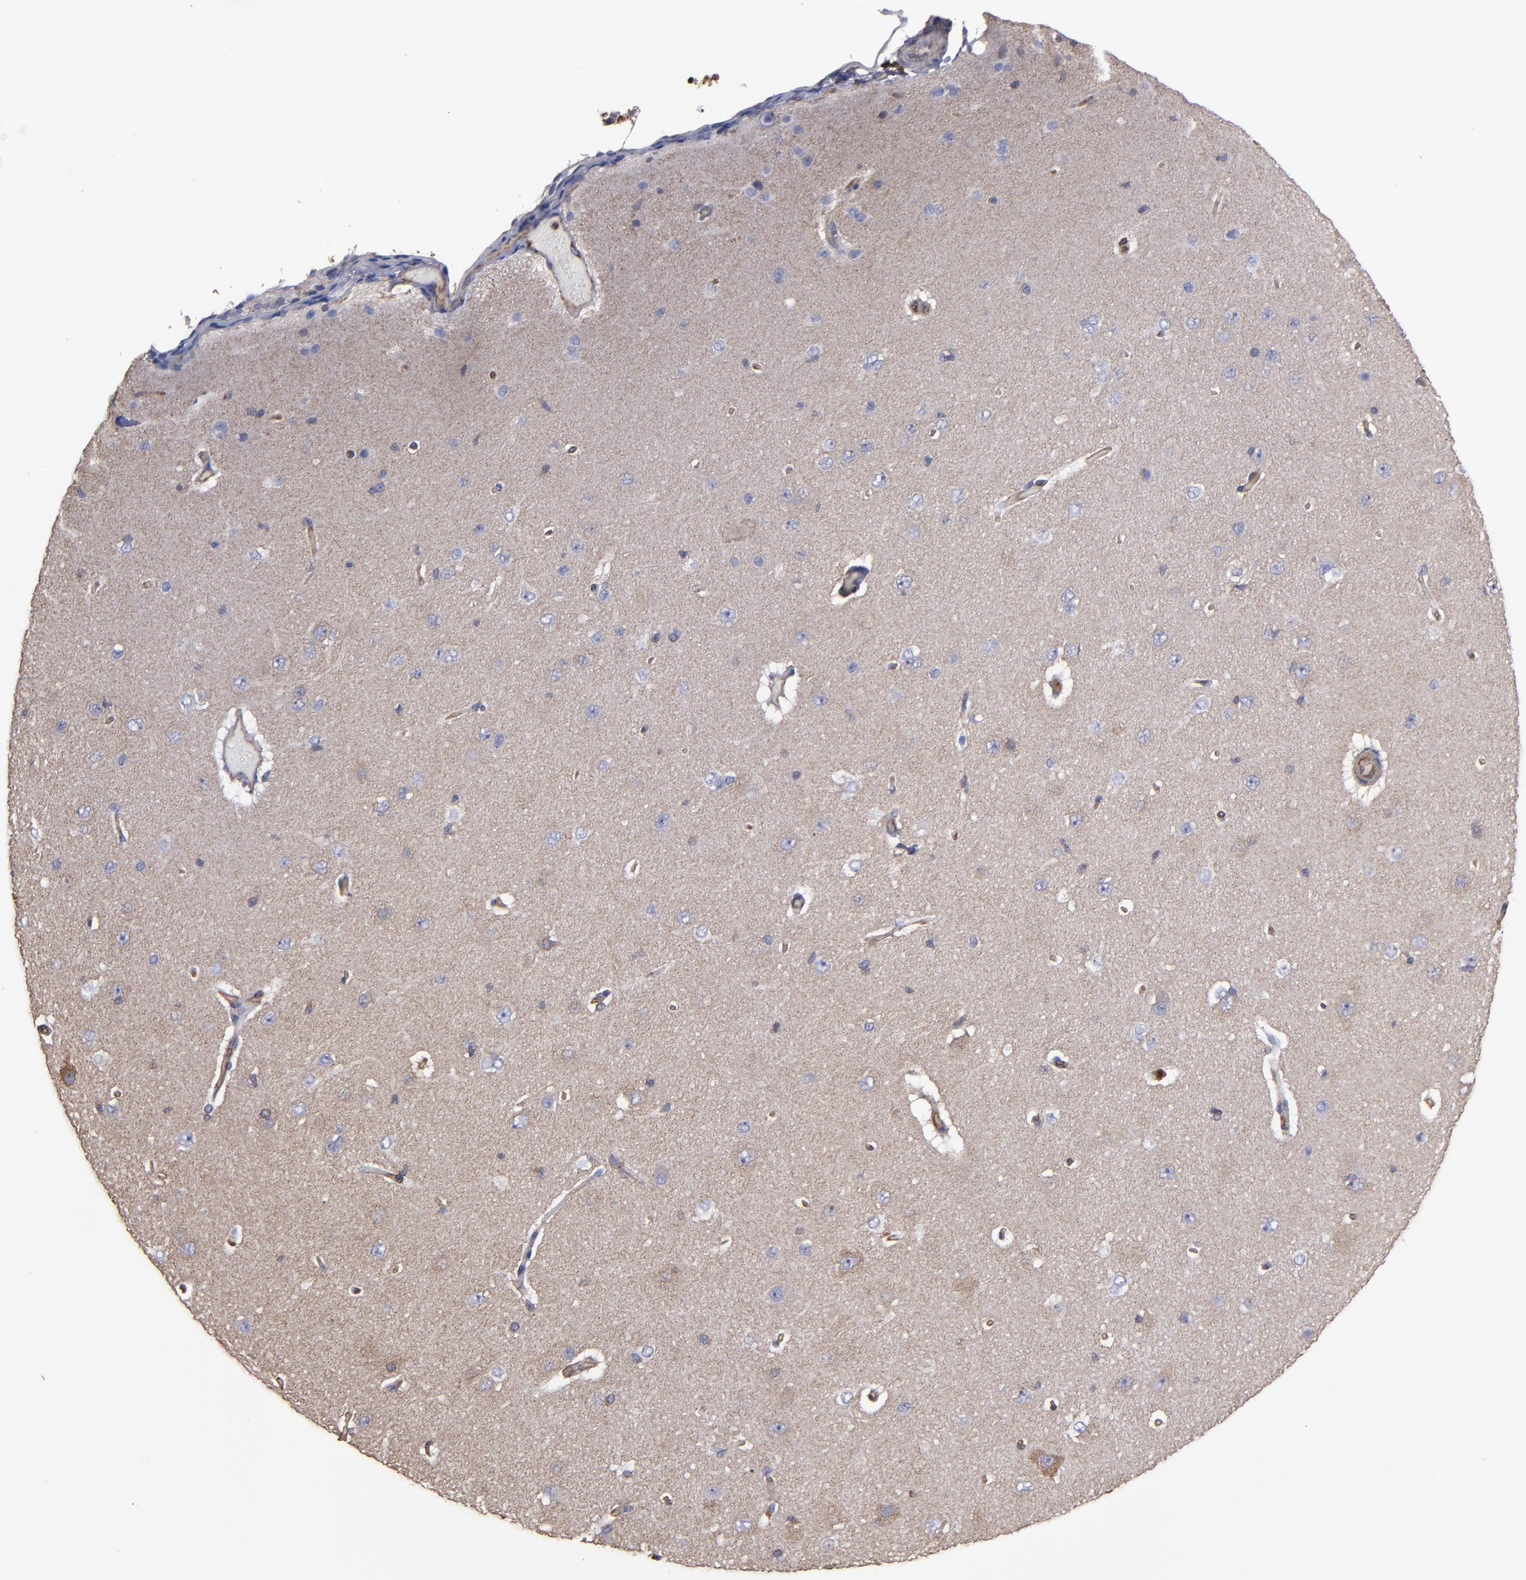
{"staining": {"intensity": "moderate", "quantity": ">75%", "location": "cytoplasmic/membranous"}, "tissue": "cerebral cortex", "cell_type": "Endothelial cells", "image_type": "normal", "snomed": [{"axis": "morphology", "description": "Normal tissue, NOS"}, {"axis": "topography", "description": "Cerebral cortex"}], "caption": "About >75% of endothelial cells in normal human cerebral cortex reveal moderate cytoplasmic/membranous protein expression as visualized by brown immunohistochemical staining.", "gene": "ACTN4", "patient": {"sex": "female", "age": 45}}